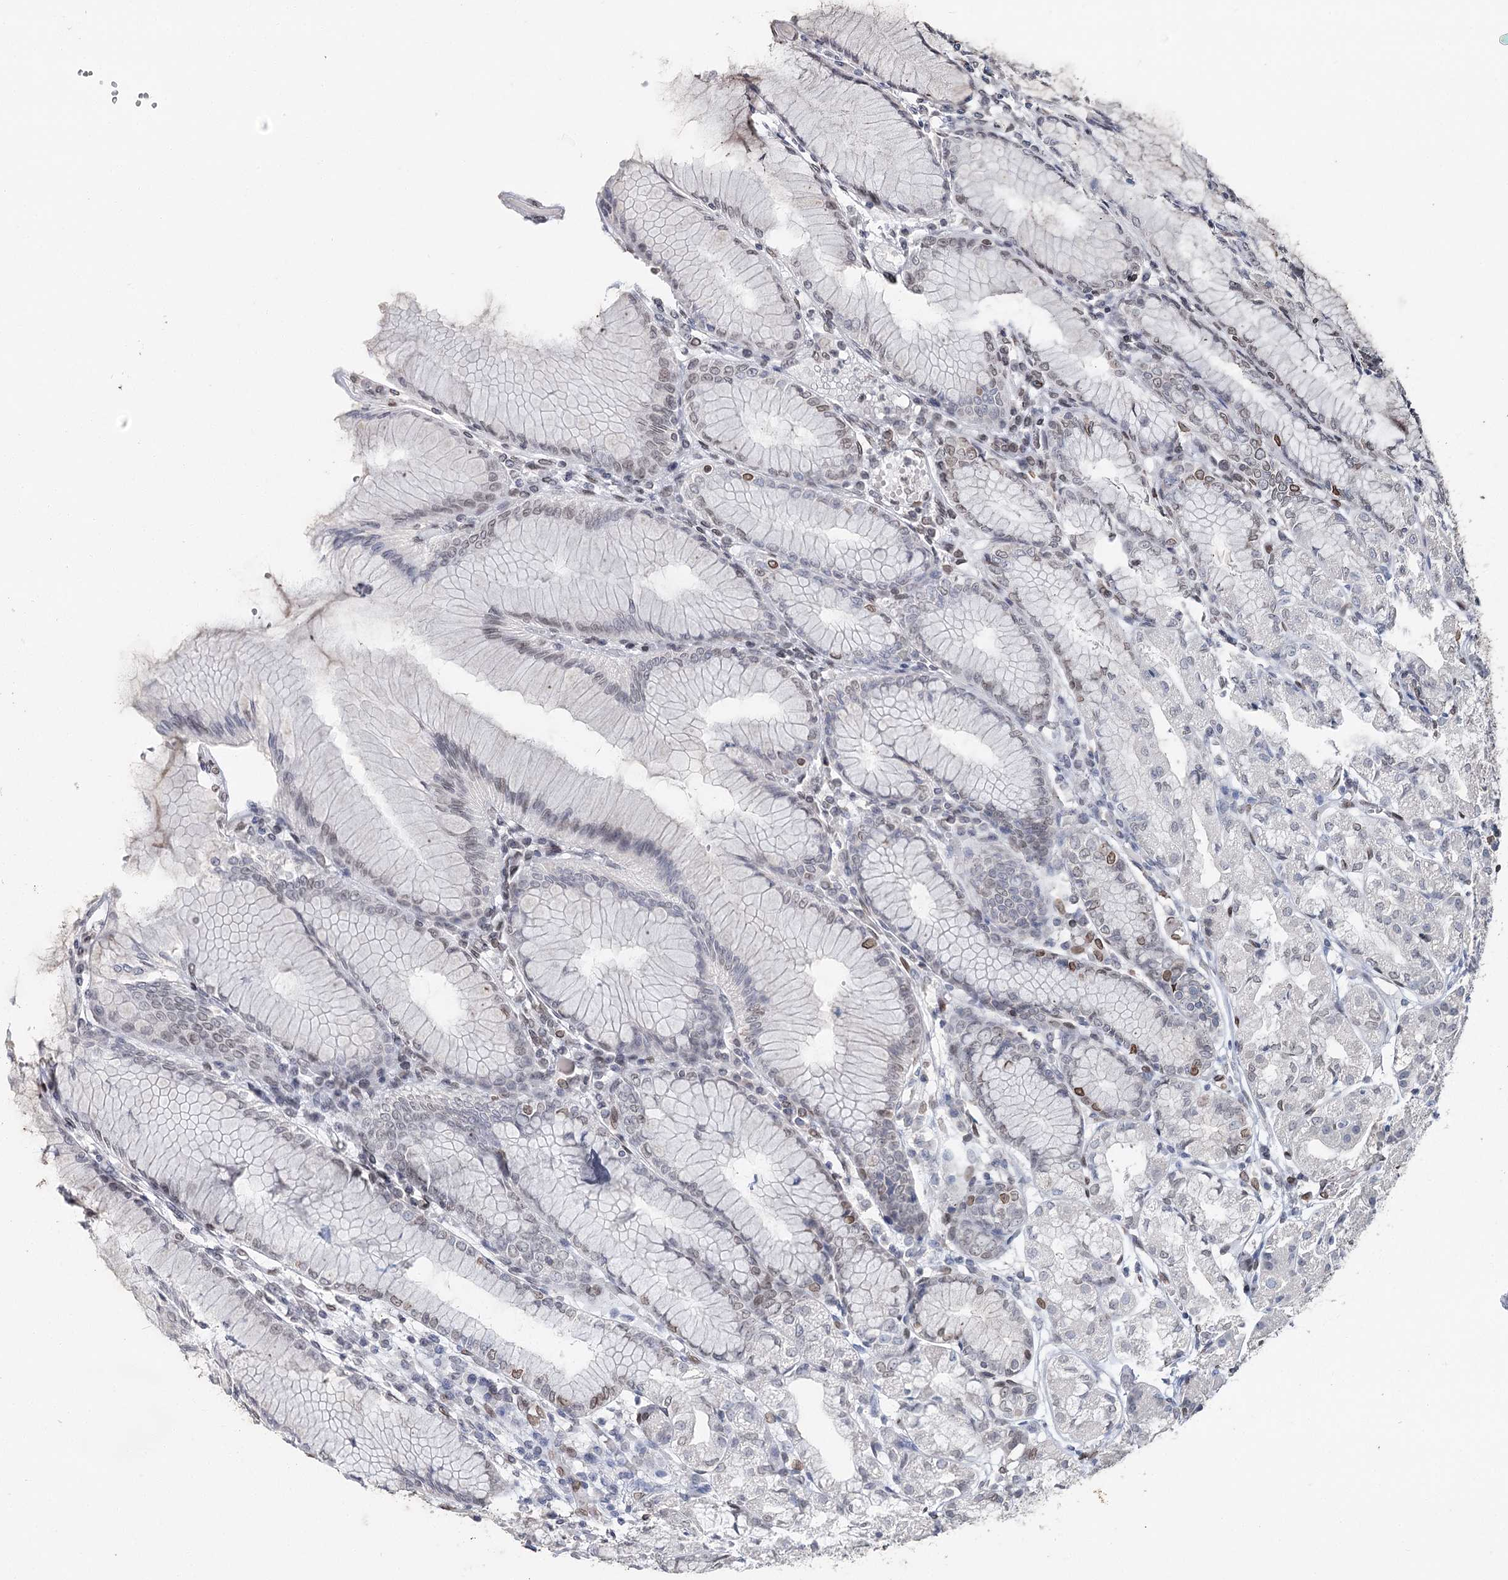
{"staining": {"intensity": "moderate", "quantity": "25%-75%", "location": "cytoplasmic/membranous,nuclear"}, "tissue": "stomach", "cell_type": "Glandular cells", "image_type": "normal", "snomed": [{"axis": "morphology", "description": "Normal tissue, NOS"}, {"axis": "topography", "description": "Stomach"}], "caption": "Human stomach stained with a brown dye exhibits moderate cytoplasmic/membranous,nuclear positive positivity in approximately 25%-75% of glandular cells.", "gene": "KIAA0930", "patient": {"sex": "female", "age": 57}}